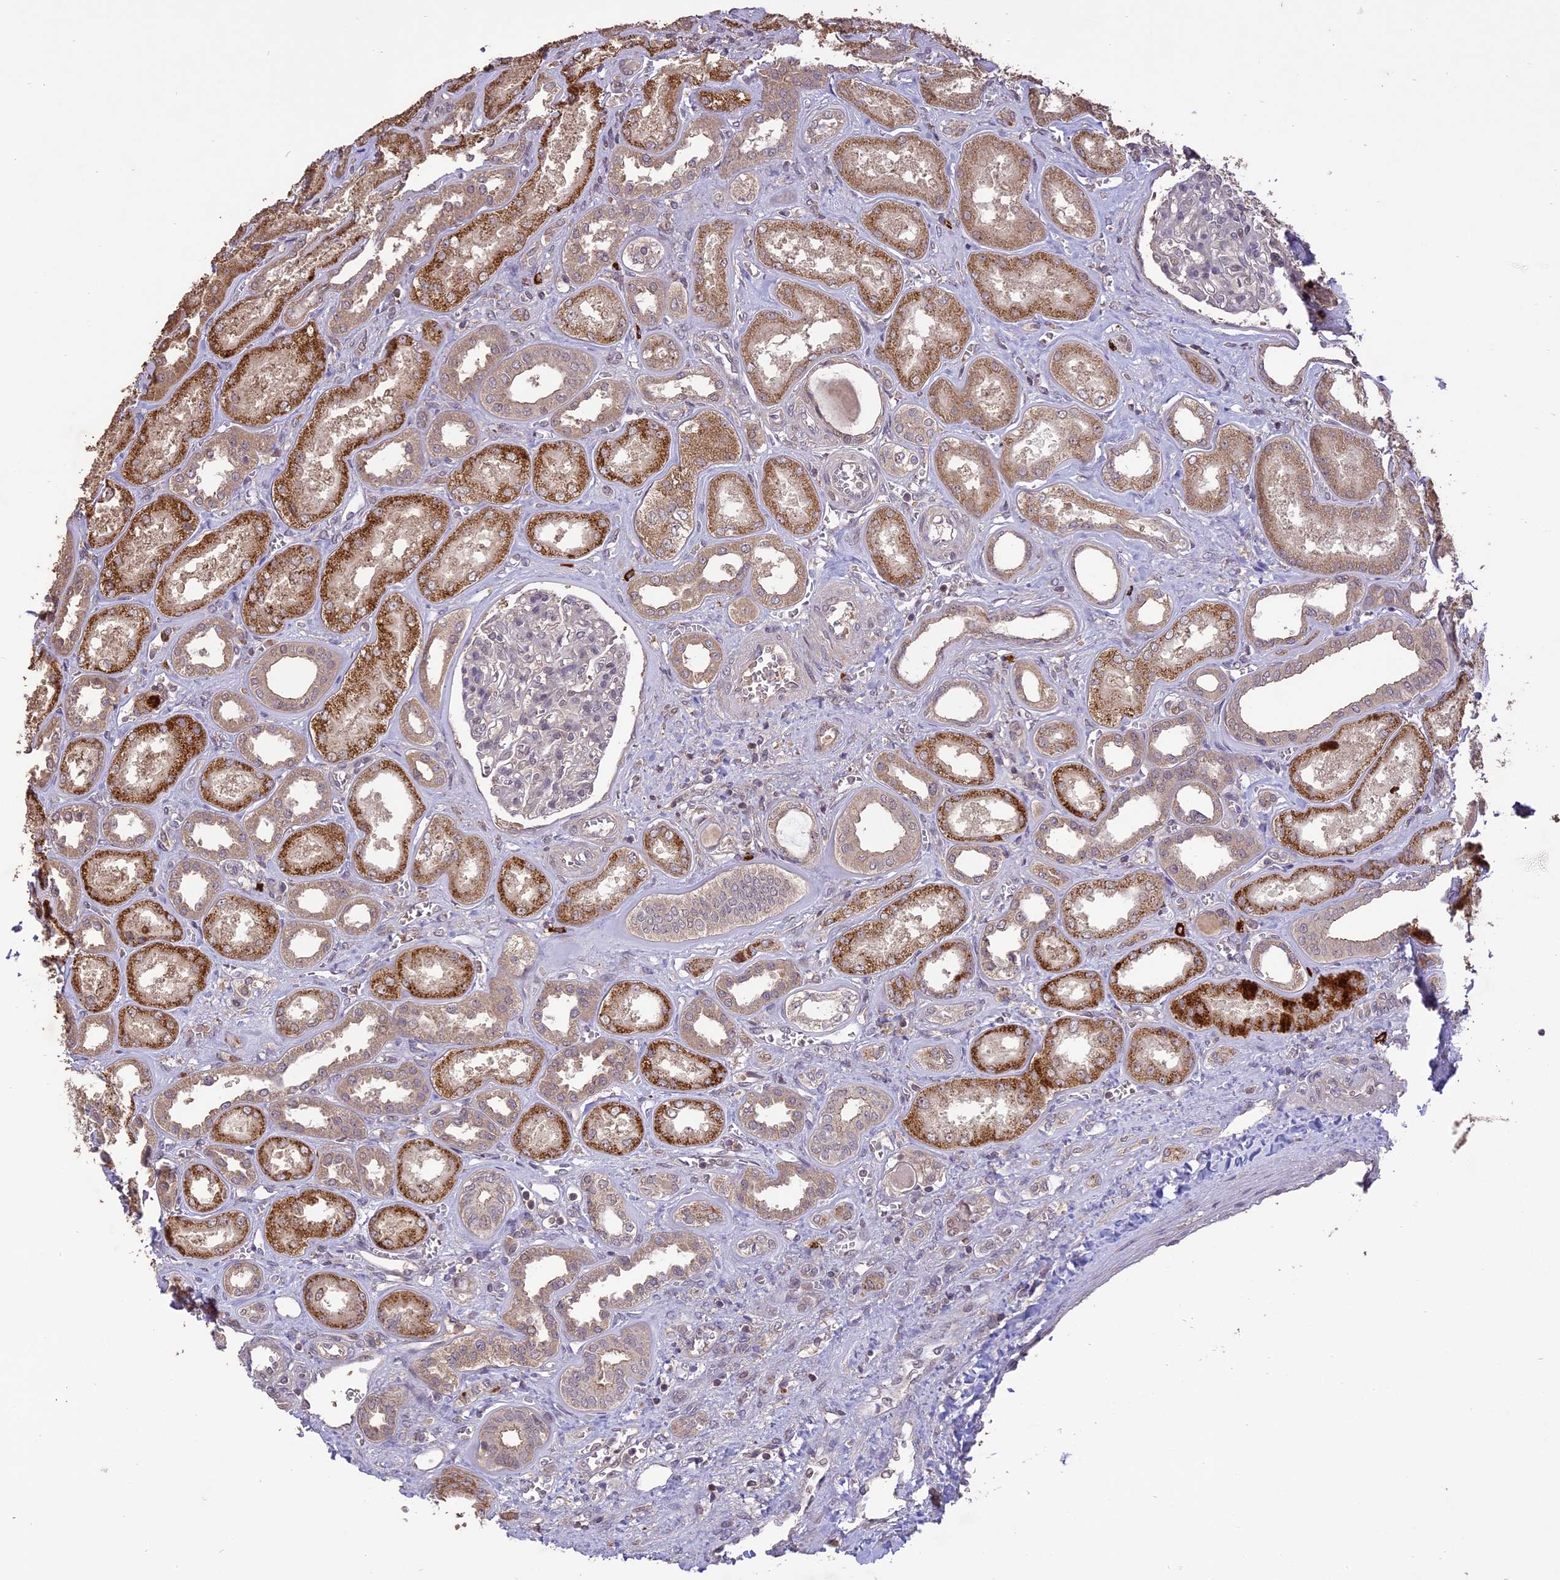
{"staining": {"intensity": "weak", "quantity": "<25%", "location": "nuclear"}, "tissue": "kidney", "cell_type": "Cells in glomeruli", "image_type": "normal", "snomed": [{"axis": "morphology", "description": "Normal tissue, NOS"}, {"axis": "morphology", "description": "Adenocarcinoma, NOS"}, {"axis": "topography", "description": "Kidney"}], "caption": "Cells in glomeruli are negative for brown protein staining in normal kidney. (DAB (3,3'-diaminobenzidine) immunohistochemistry, high magnification).", "gene": "TIGD7", "patient": {"sex": "female", "age": 68}}